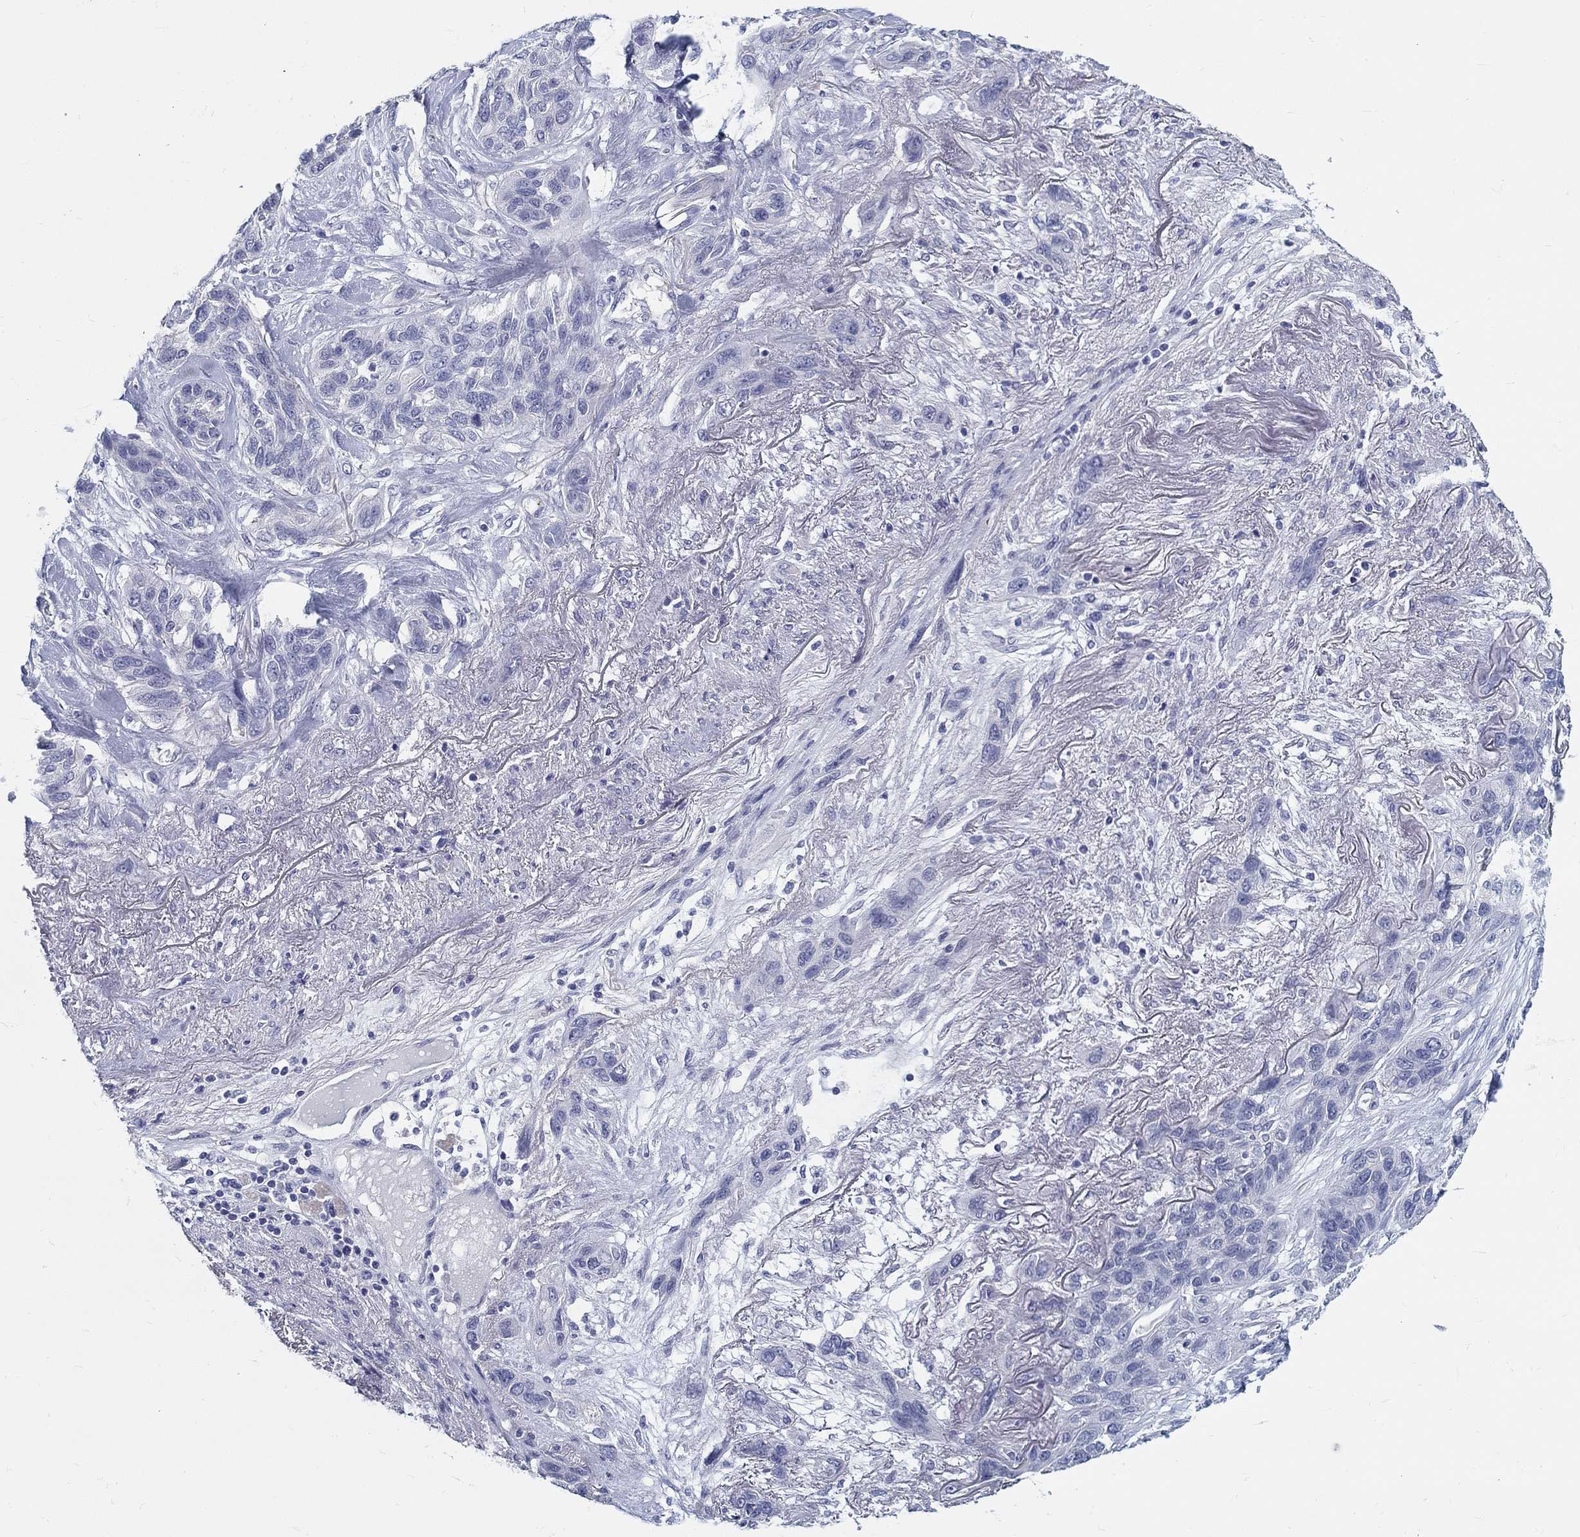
{"staining": {"intensity": "negative", "quantity": "none", "location": "none"}, "tissue": "lung cancer", "cell_type": "Tumor cells", "image_type": "cancer", "snomed": [{"axis": "morphology", "description": "Squamous cell carcinoma, NOS"}, {"axis": "topography", "description": "Lung"}], "caption": "Immunohistochemical staining of human lung cancer shows no significant positivity in tumor cells.", "gene": "CRYGD", "patient": {"sex": "female", "age": 70}}